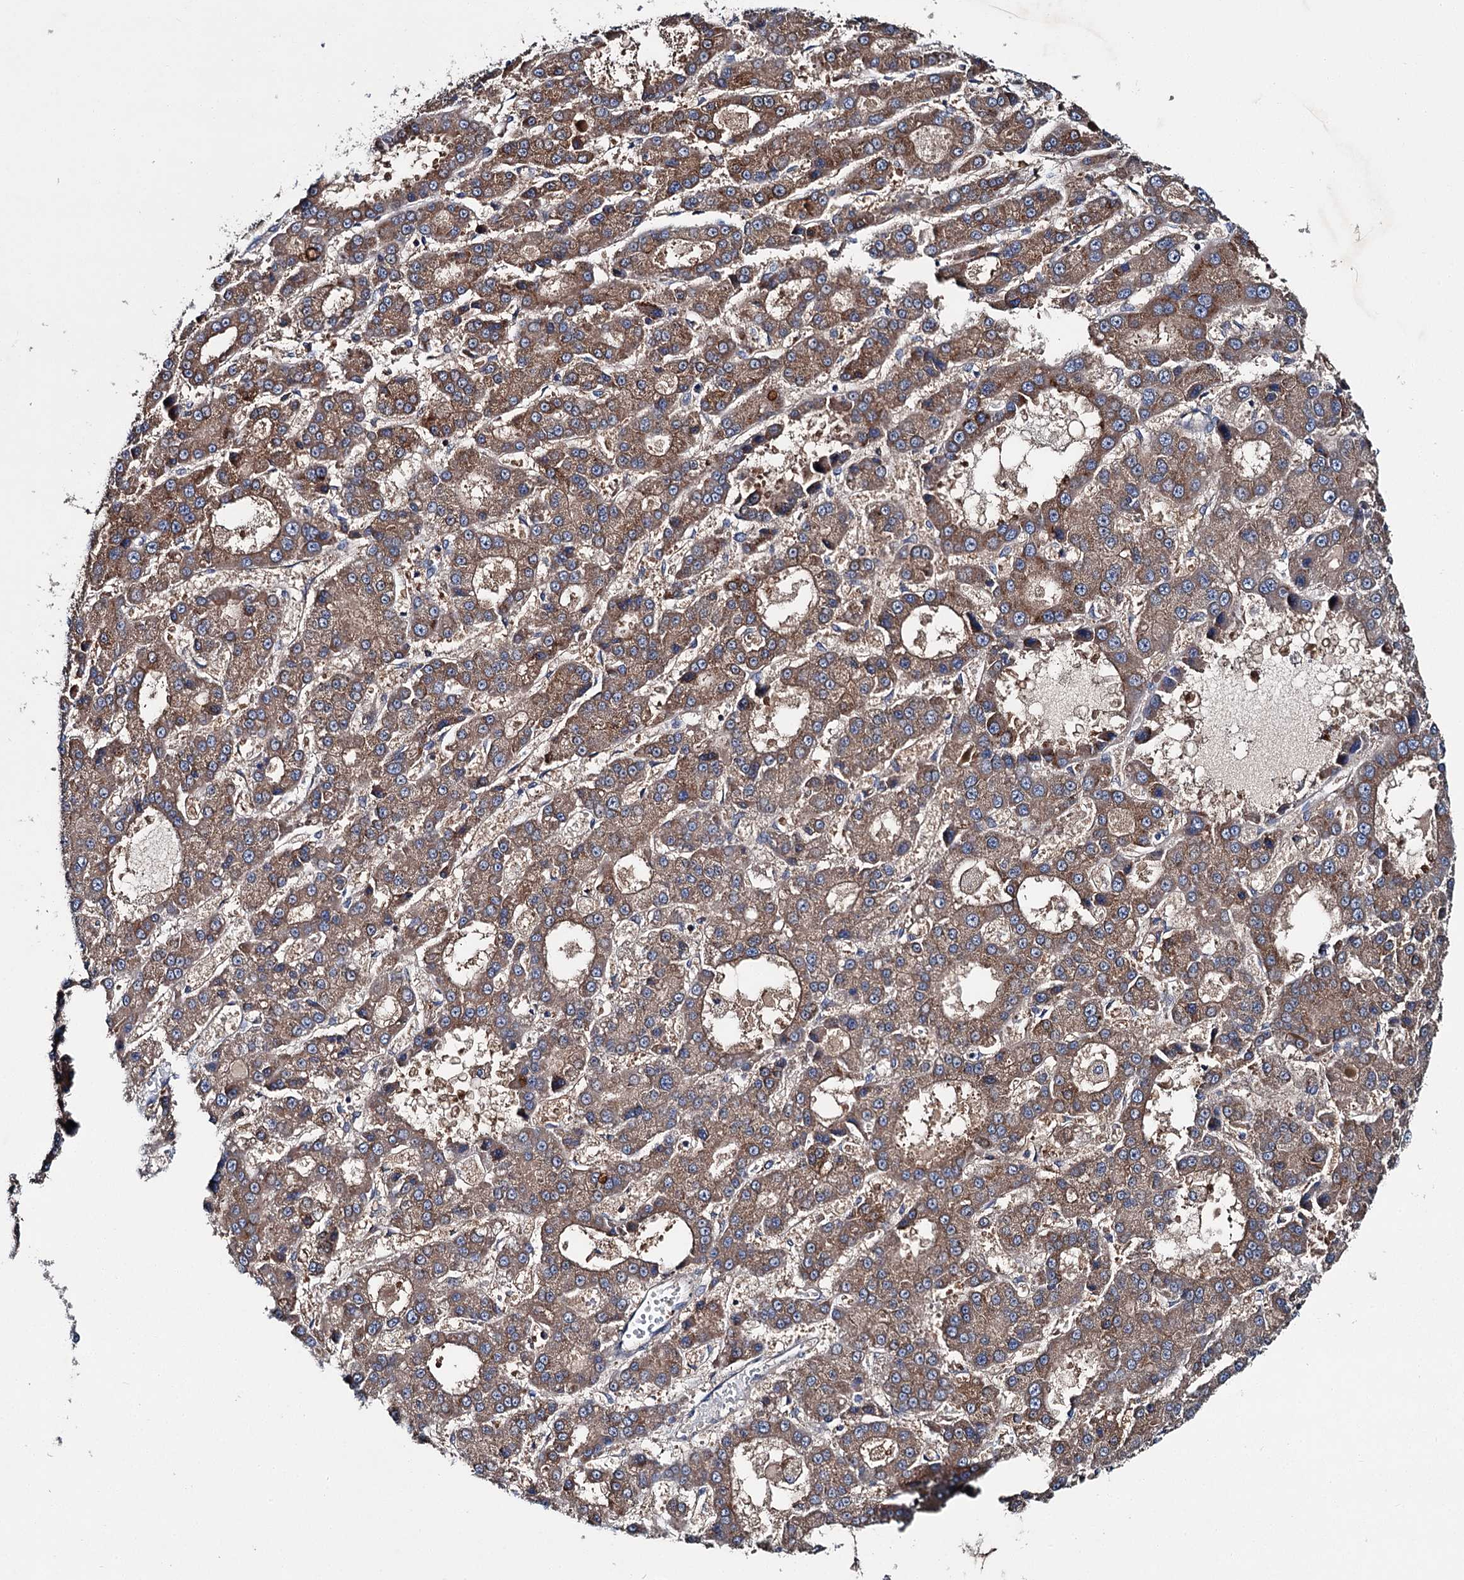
{"staining": {"intensity": "moderate", "quantity": ">75%", "location": "cytoplasmic/membranous"}, "tissue": "liver cancer", "cell_type": "Tumor cells", "image_type": "cancer", "snomed": [{"axis": "morphology", "description": "Carcinoma, Hepatocellular, NOS"}, {"axis": "topography", "description": "Liver"}], "caption": "Human liver hepatocellular carcinoma stained with a protein marker reveals moderate staining in tumor cells.", "gene": "SLC22A25", "patient": {"sex": "male", "age": 70}}